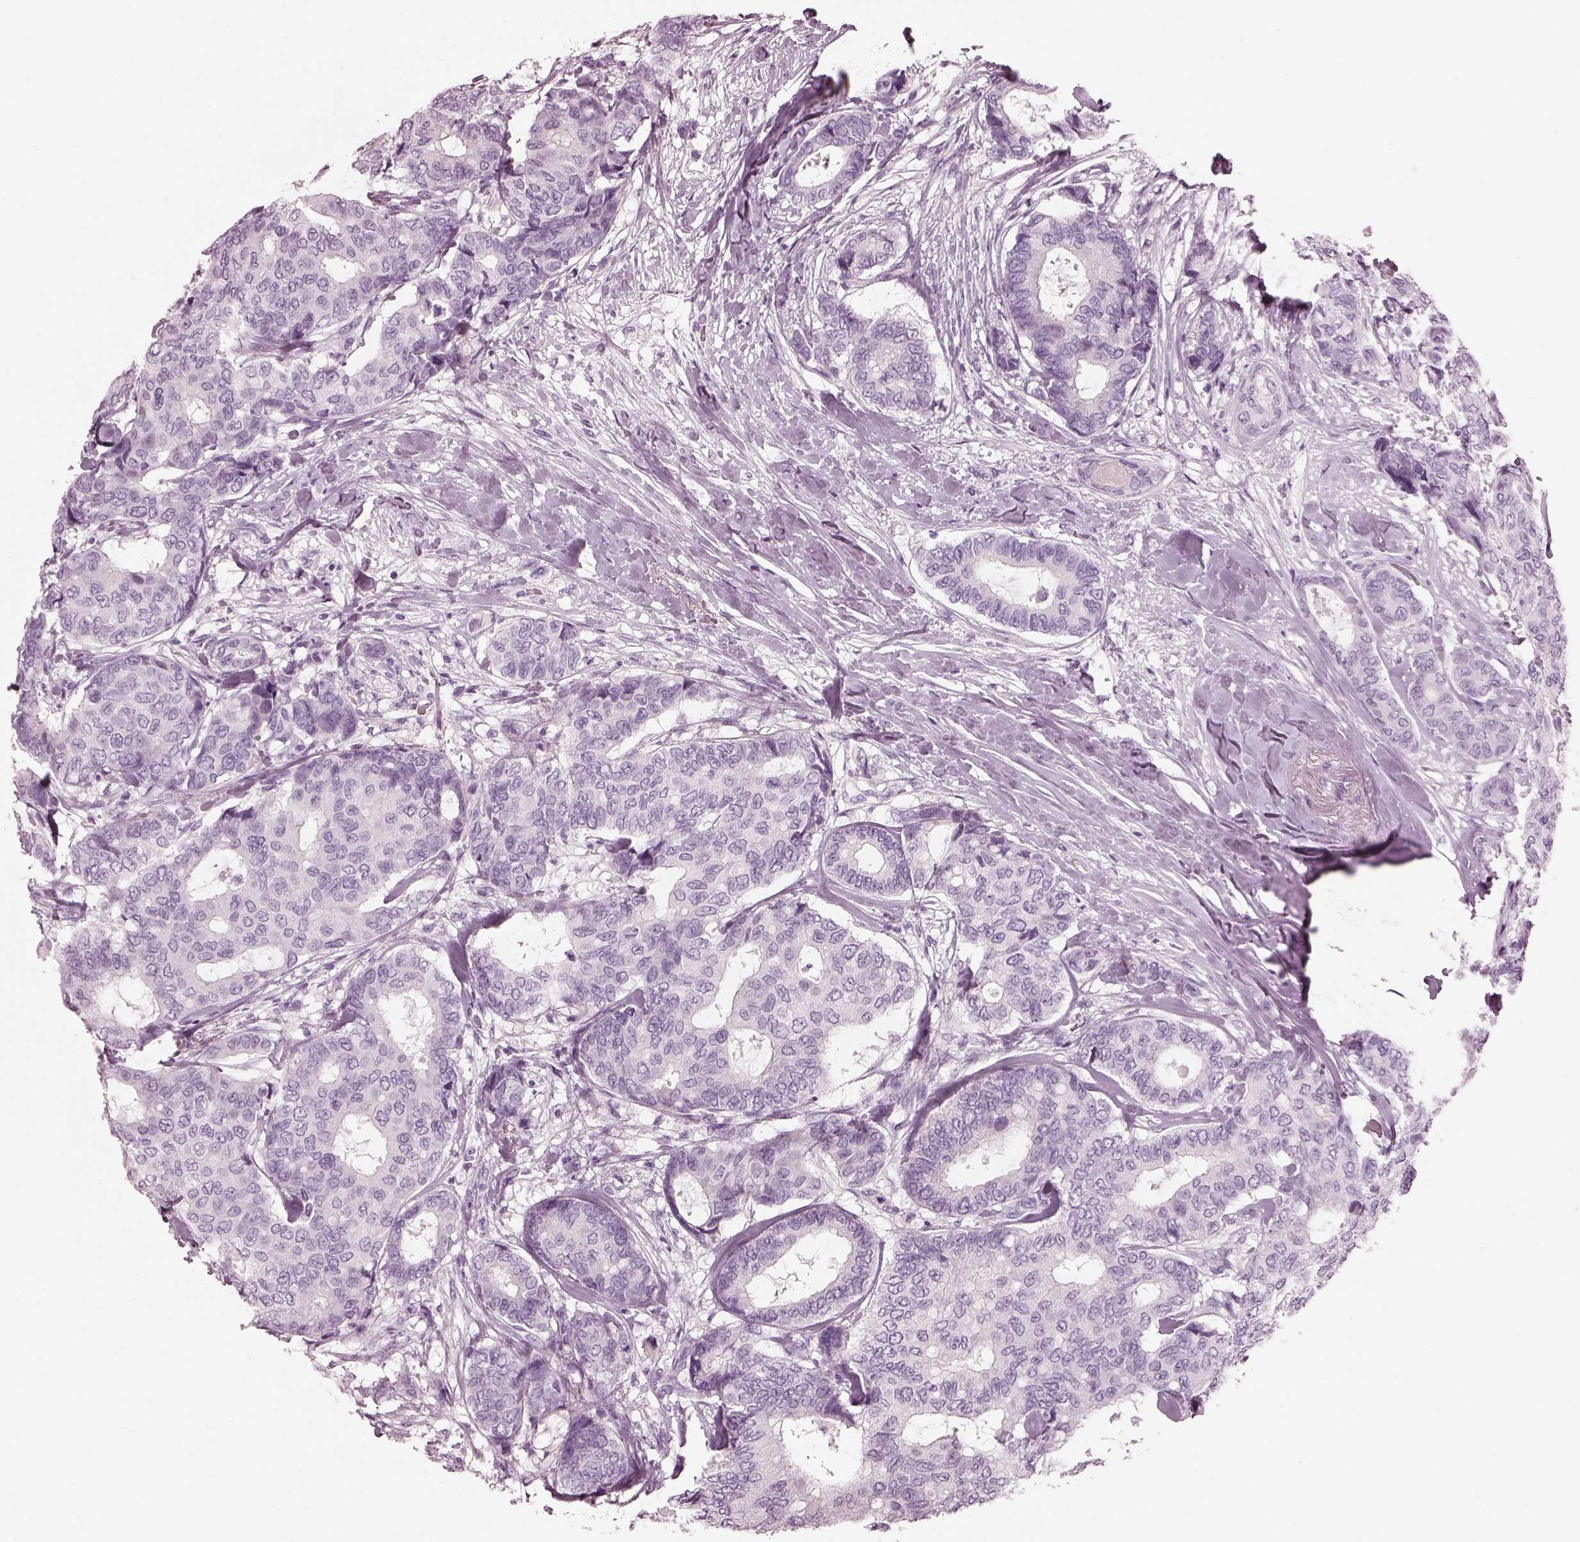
{"staining": {"intensity": "negative", "quantity": "none", "location": "none"}, "tissue": "breast cancer", "cell_type": "Tumor cells", "image_type": "cancer", "snomed": [{"axis": "morphology", "description": "Duct carcinoma"}, {"axis": "topography", "description": "Breast"}], "caption": "The immunohistochemistry (IHC) micrograph has no significant expression in tumor cells of breast invasive ductal carcinoma tissue. The staining was performed using DAB to visualize the protein expression in brown, while the nuclei were stained in blue with hematoxylin (Magnification: 20x).", "gene": "HYDIN", "patient": {"sex": "female", "age": 75}}